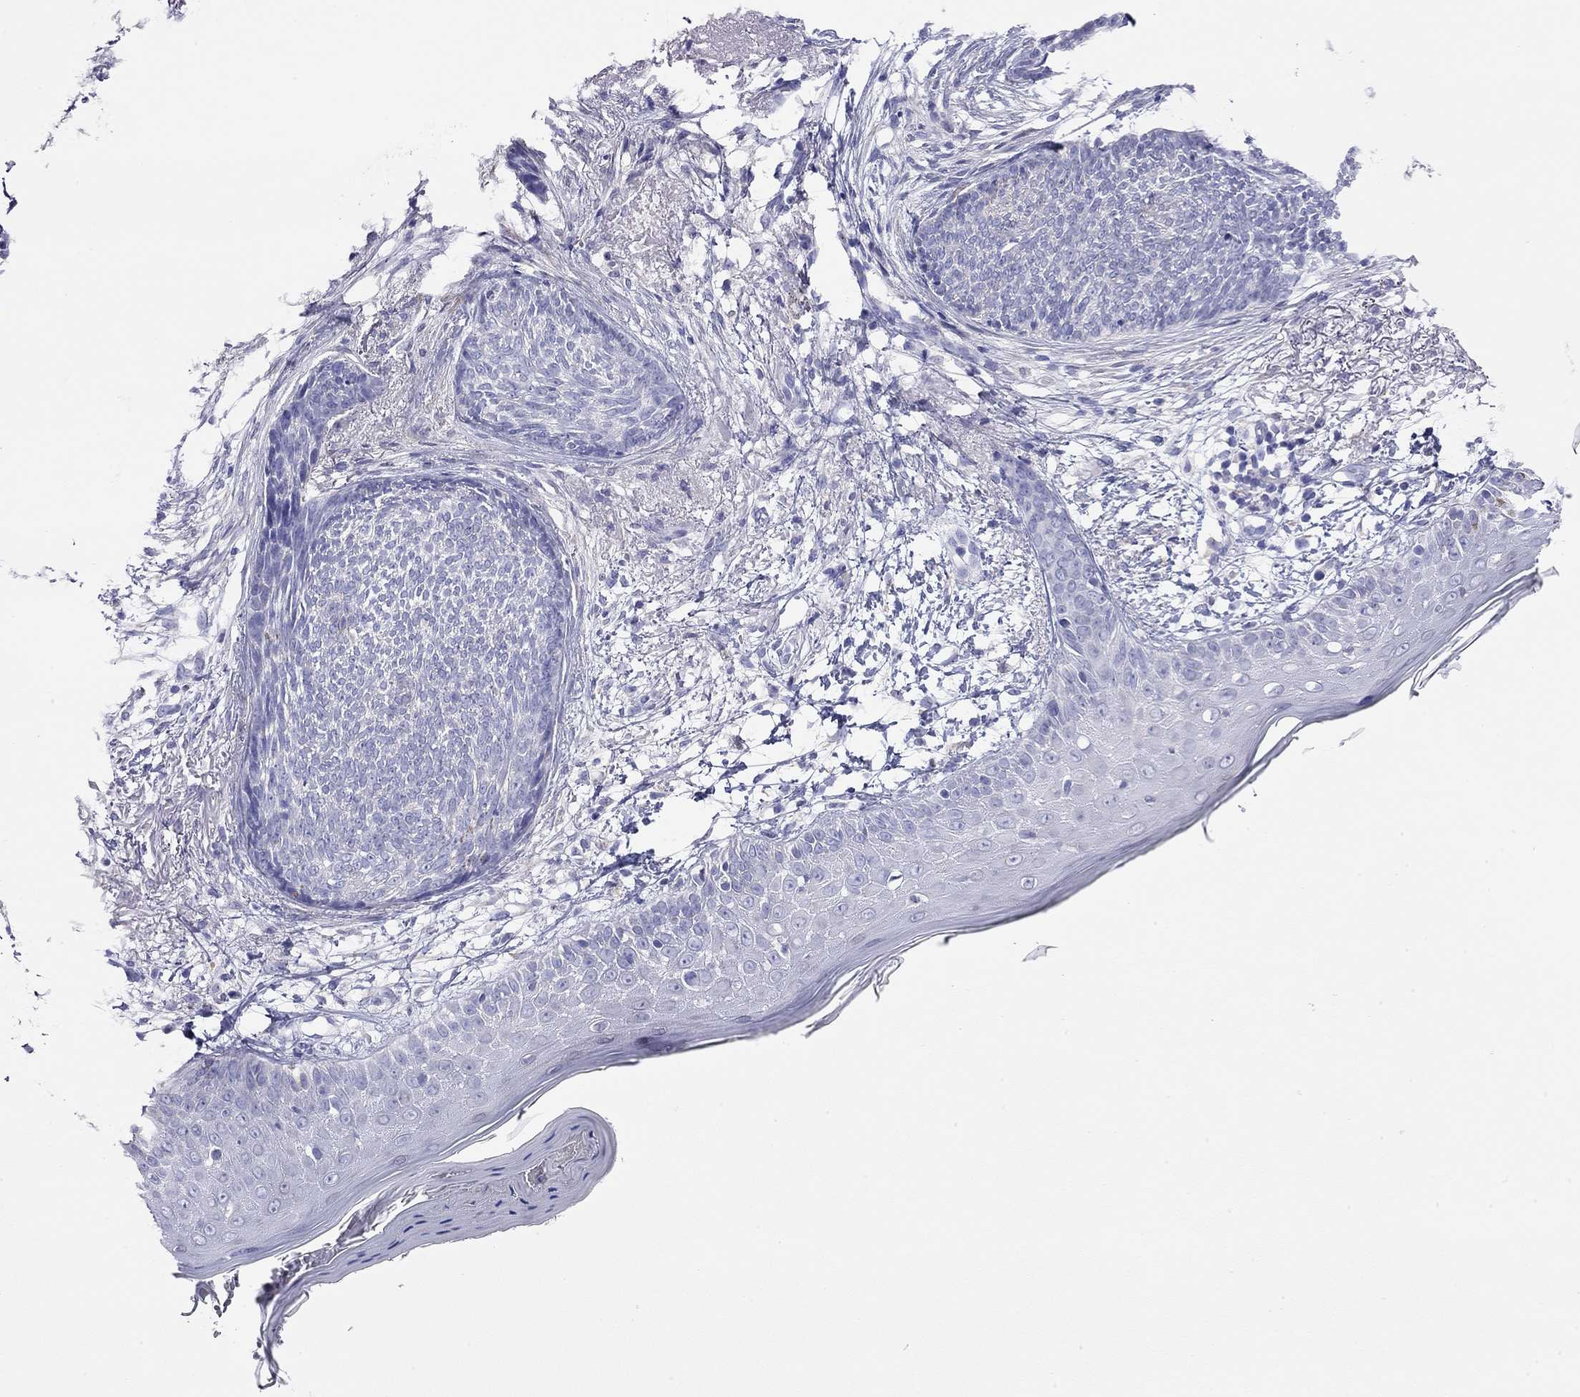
{"staining": {"intensity": "negative", "quantity": "none", "location": "none"}, "tissue": "skin cancer", "cell_type": "Tumor cells", "image_type": "cancer", "snomed": [{"axis": "morphology", "description": "Normal tissue, NOS"}, {"axis": "morphology", "description": "Basal cell carcinoma"}, {"axis": "topography", "description": "Skin"}], "caption": "This is an immunohistochemistry photomicrograph of basal cell carcinoma (skin). There is no staining in tumor cells.", "gene": "SLC46A2", "patient": {"sex": "male", "age": 84}}